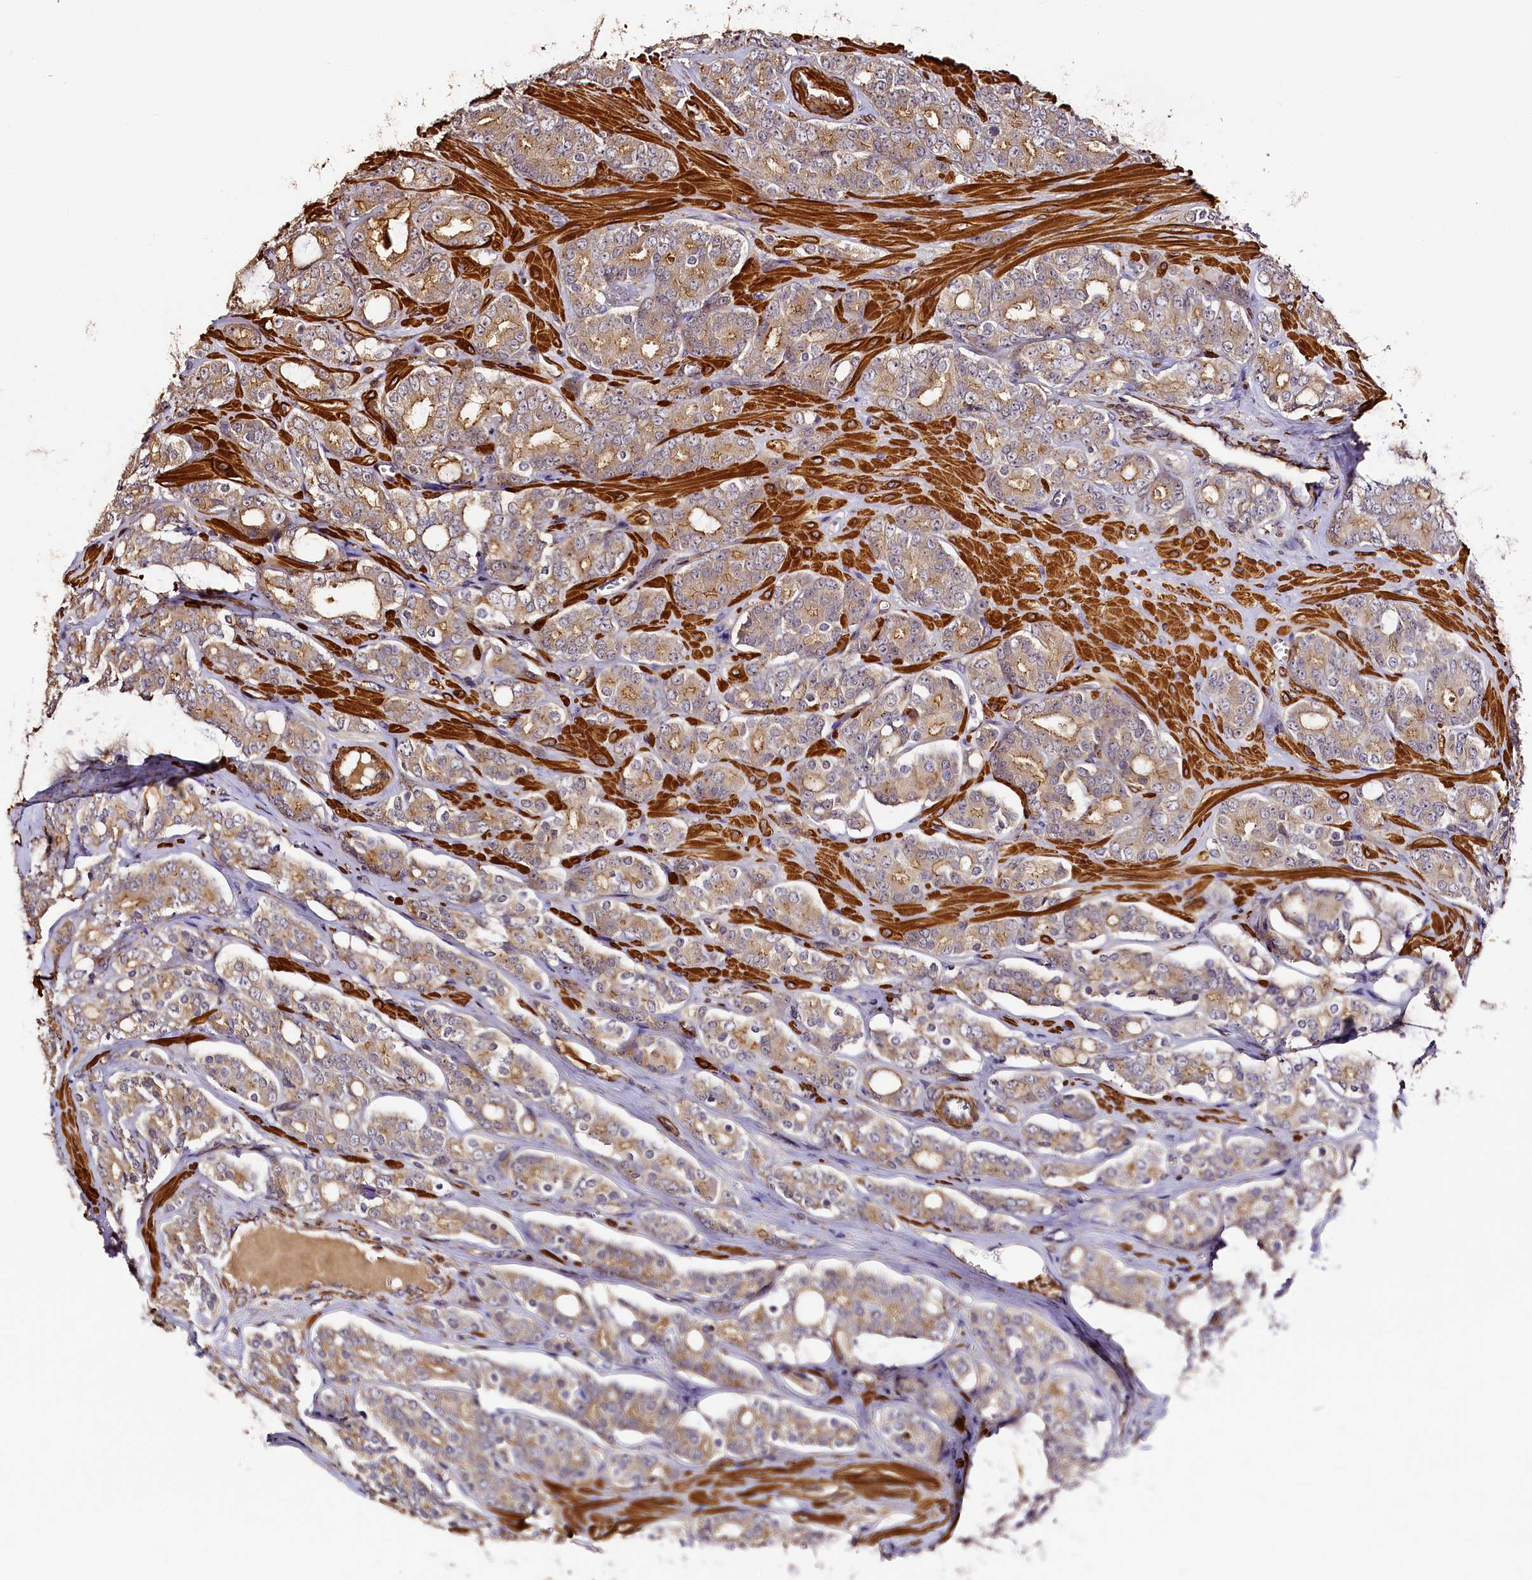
{"staining": {"intensity": "weak", "quantity": ">75%", "location": "cytoplasmic/membranous"}, "tissue": "prostate cancer", "cell_type": "Tumor cells", "image_type": "cancer", "snomed": [{"axis": "morphology", "description": "Adenocarcinoma, High grade"}, {"axis": "topography", "description": "Prostate"}], "caption": "Immunohistochemical staining of human high-grade adenocarcinoma (prostate) reveals weak cytoplasmic/membranous protein staining in approximately >75% of tumor cells. The staining was performed using DAB (3,3'-diaminobenzidine) to visualize the protein expression in brown, while the nuclei were stained in blue with hematoxylin (Magnification: 20x).", "gene": "RAPSN", "patient": {"sex": "male", "age": 62}}